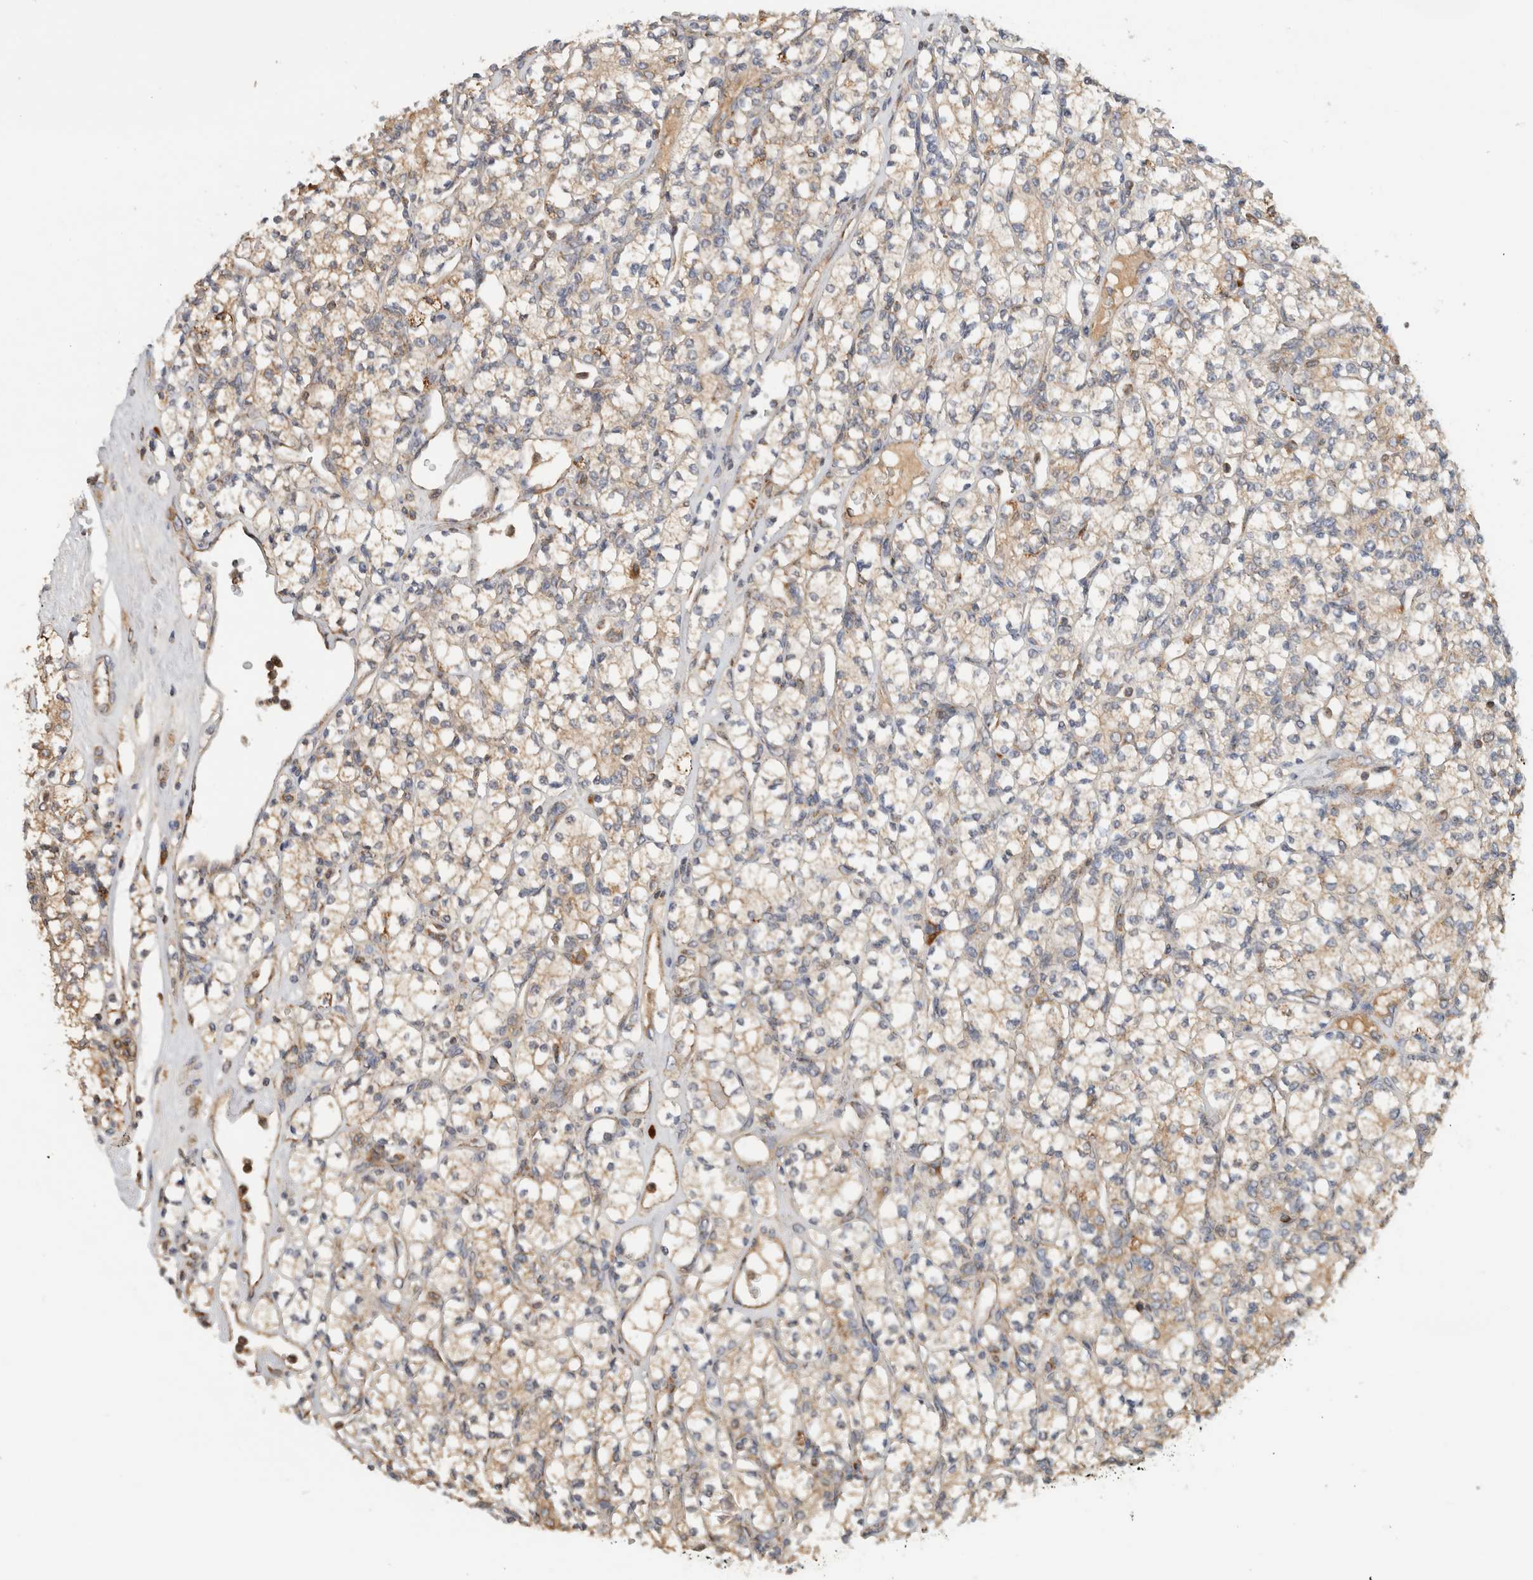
{"staining": {"intensity": "weak", "quantity": ">75%", "location": "cytoplasmic/membranous"}, "tissue": "renal cancer", "cell_type": "Tumor cells", "image_type": "cancer", "snomed": [{"axis": "morphology", "description": "Adenocarcinoma, NOS"}, {"axis": "topography", "description": "Kidney"}], "caption": "Protein positivity by immunohistochemistry demonstrates weak cytoplasmic/membranous positivity in about >75% of tumor cells in adenocarcinoma (renal). The staining is performed using DAB (3,3'-diaminobenzidine) brown chromogen to label protein expression. The nuclei are counter-stained blue using hematoxylin.", "gene": "AMPD1", "patient": {"sex": "male", "age": 77}}